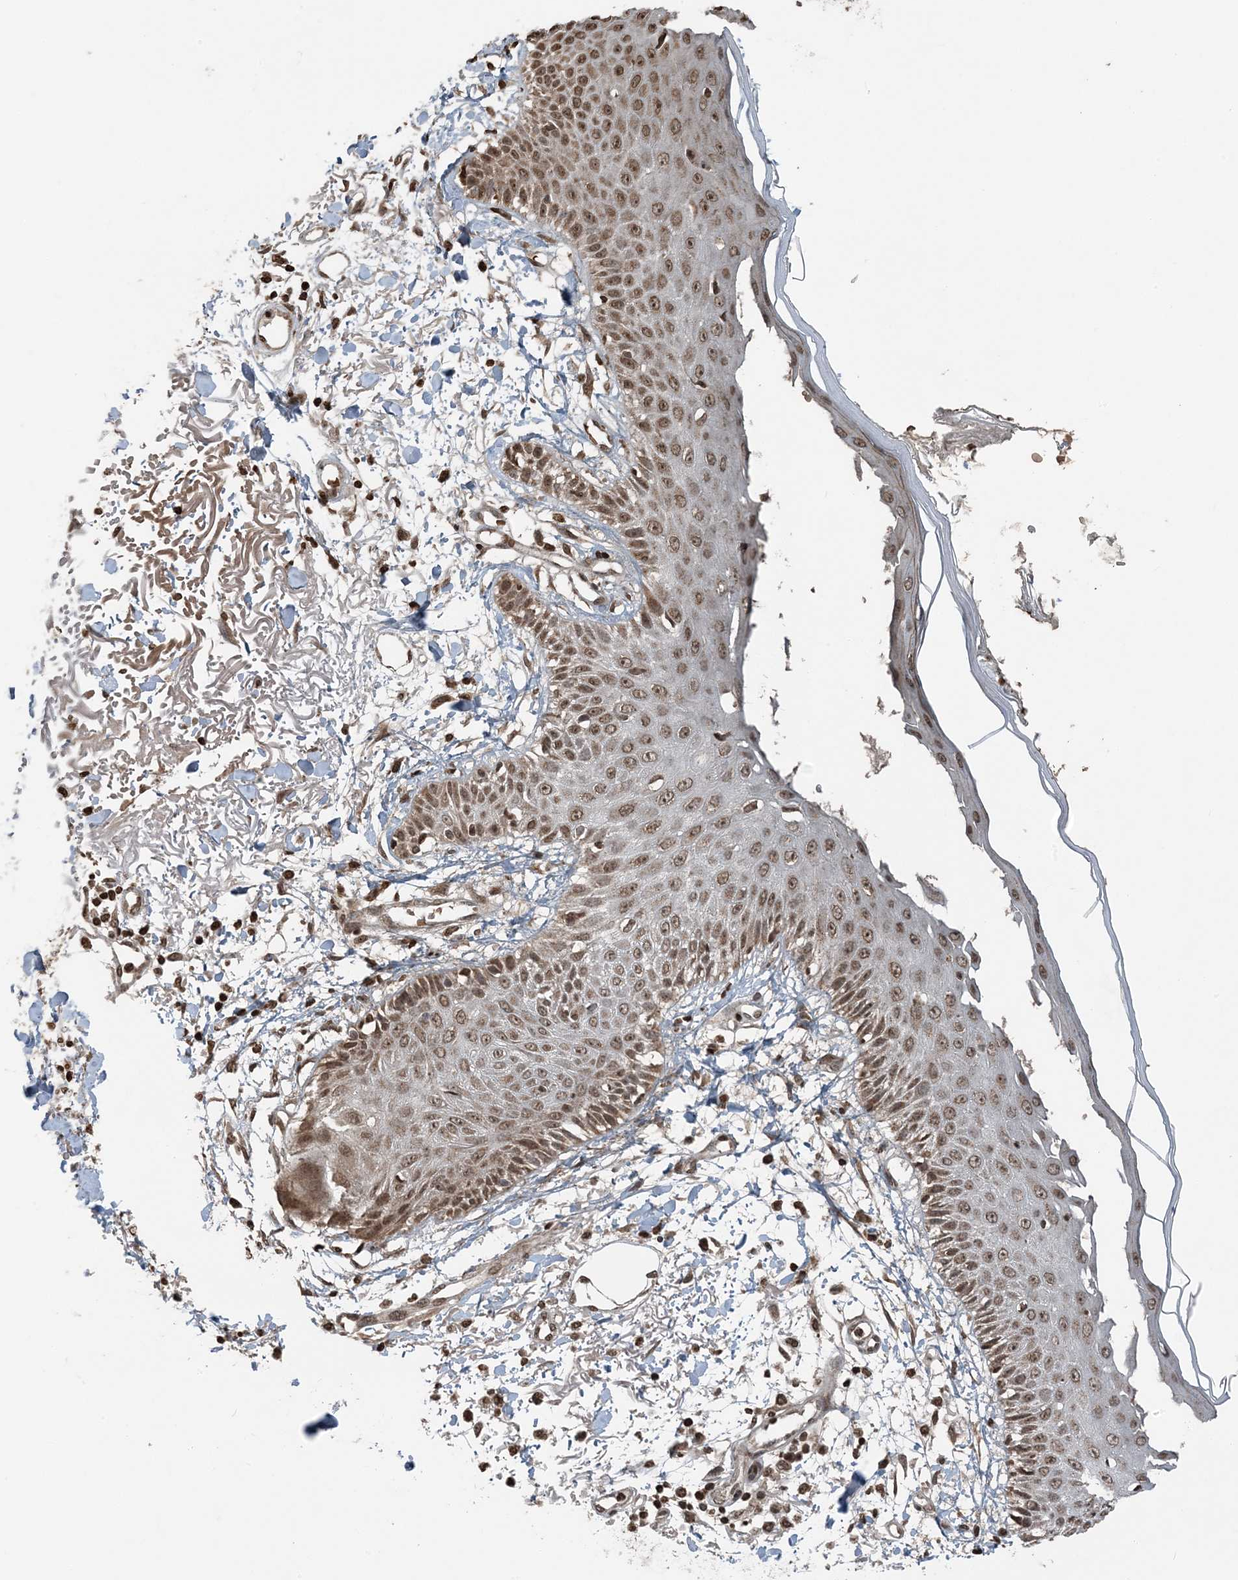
{"staining": {"intensity": "moderate", "quantity": ">75%", "location": "cytoplasmic/membranous,nuclear"}, "tissue": "skin", "cell_type": "Fibroblasts", "image_type": "normal", "snomed": [{"axis": "morphology", "description": "Normal tissue, NOS"}, {"axis": "morphology", "description": "Squamous cell carcinoma, NOS"}, {"axis": "topography", "description": "Skin"}, {"axis": "topography", "description": "Peripheral nerve tissue"}], "caption": "Immunohistochemical staining of unremarkable skin shows medium levels of moderate cytoplasmic/membranous,nuclear positivity in about >75% of fibroblasts. The staining is performed using DAB brown chromogen to label protein expression. The nuclei are counter-stained blue using hematoxylin.", "gene": "ZFAND2B", "patient": {"sex": "male", "age": 83}}